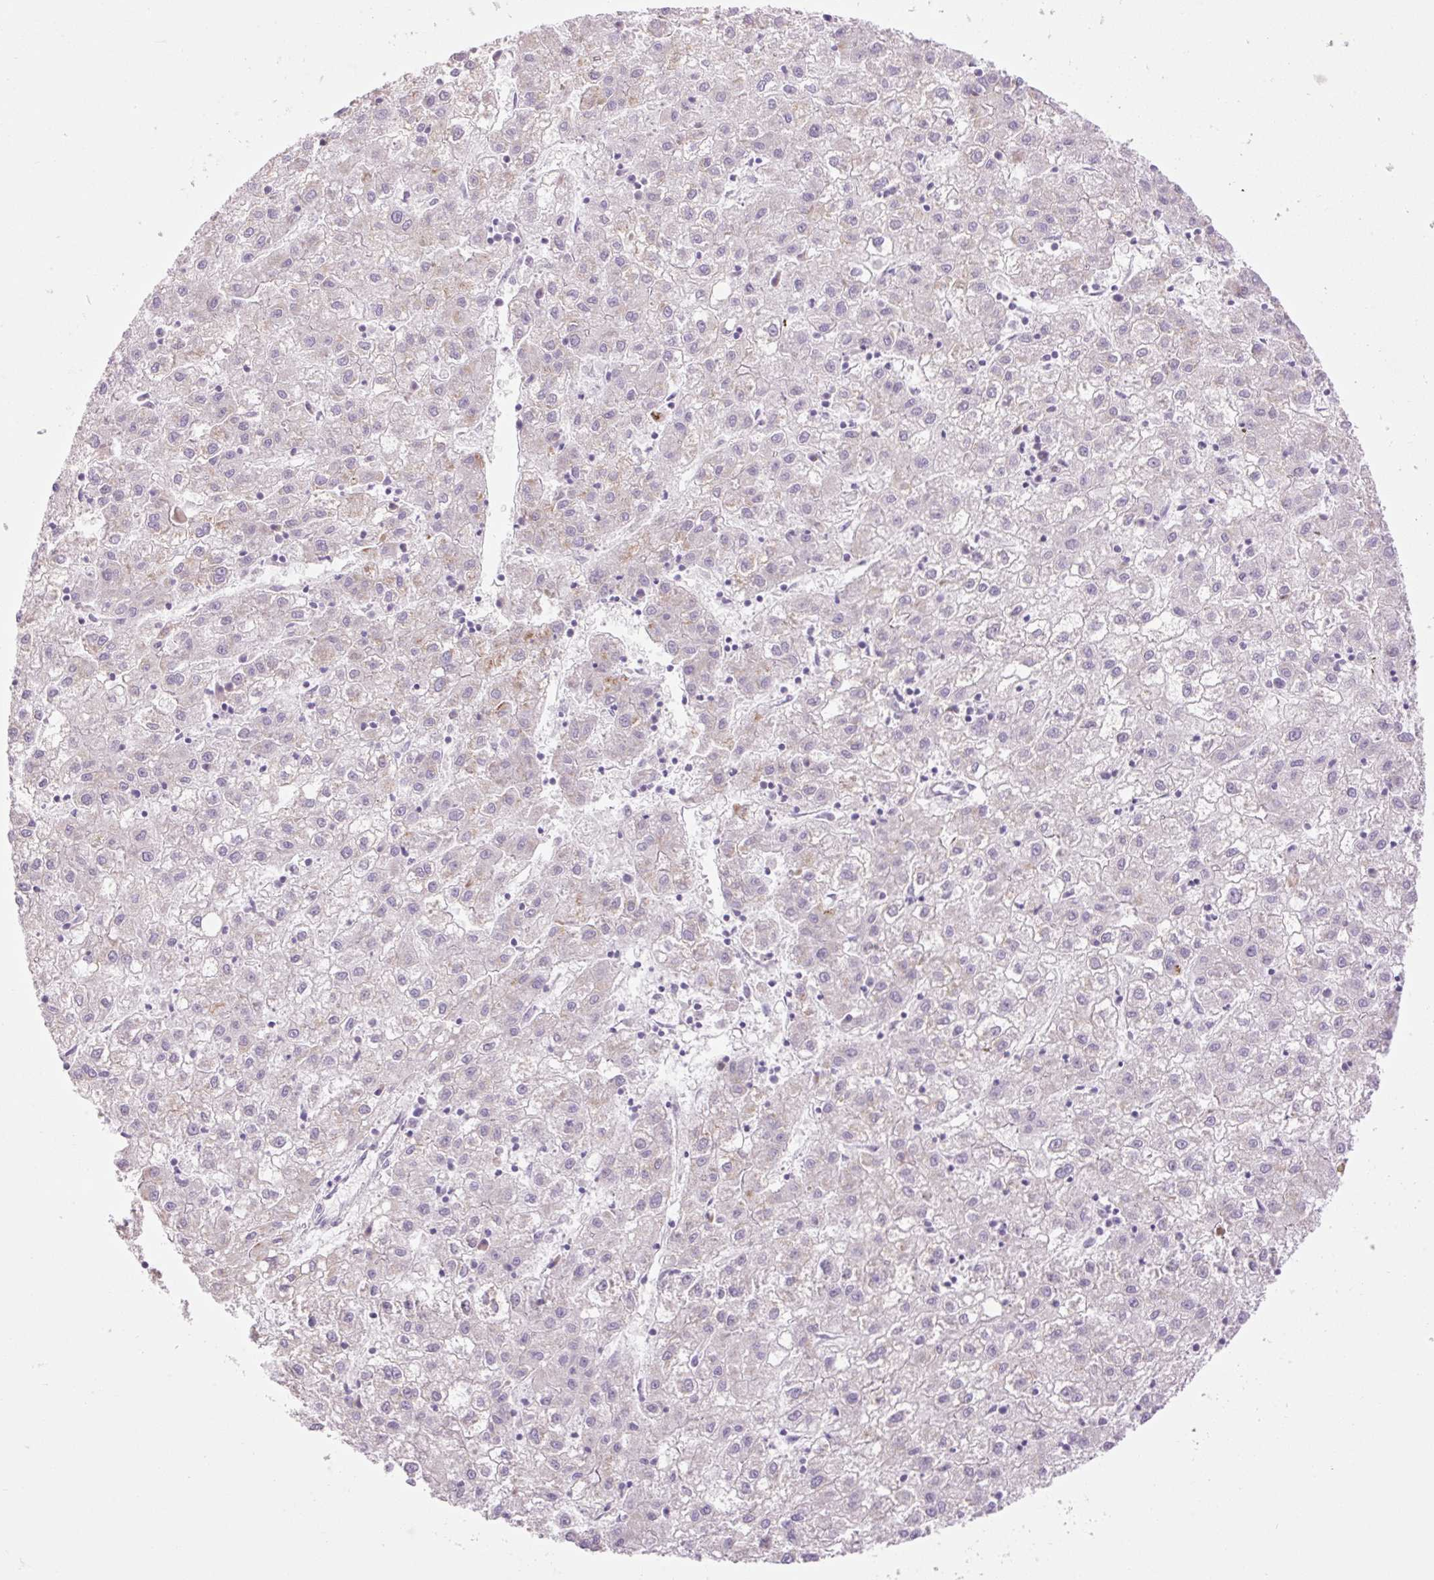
{"staining": {"intensity": "negative", "quantity": "none", "location": "none"}, "tissue": "liver cancer", "cell_type": "Tumor cells", "image_type": "cancer", "snomed": [{"axis": "morphology", "description": "Carcinoma, Hepatocellular, NOS"}, {"axis": "topography", "description": "Liver"}], "caption": "Immunohistochemical staining of human liver cancer exhibits no significant positivity in tumor cells. Brightfield microscopy of IHC stained with DAB (3,3'-diaminobenzidine) (brown) and hematoxylin (blue), captured at high magnification.", "gene": "GRID2", "patient": {"sex": "male", "age": 72}}